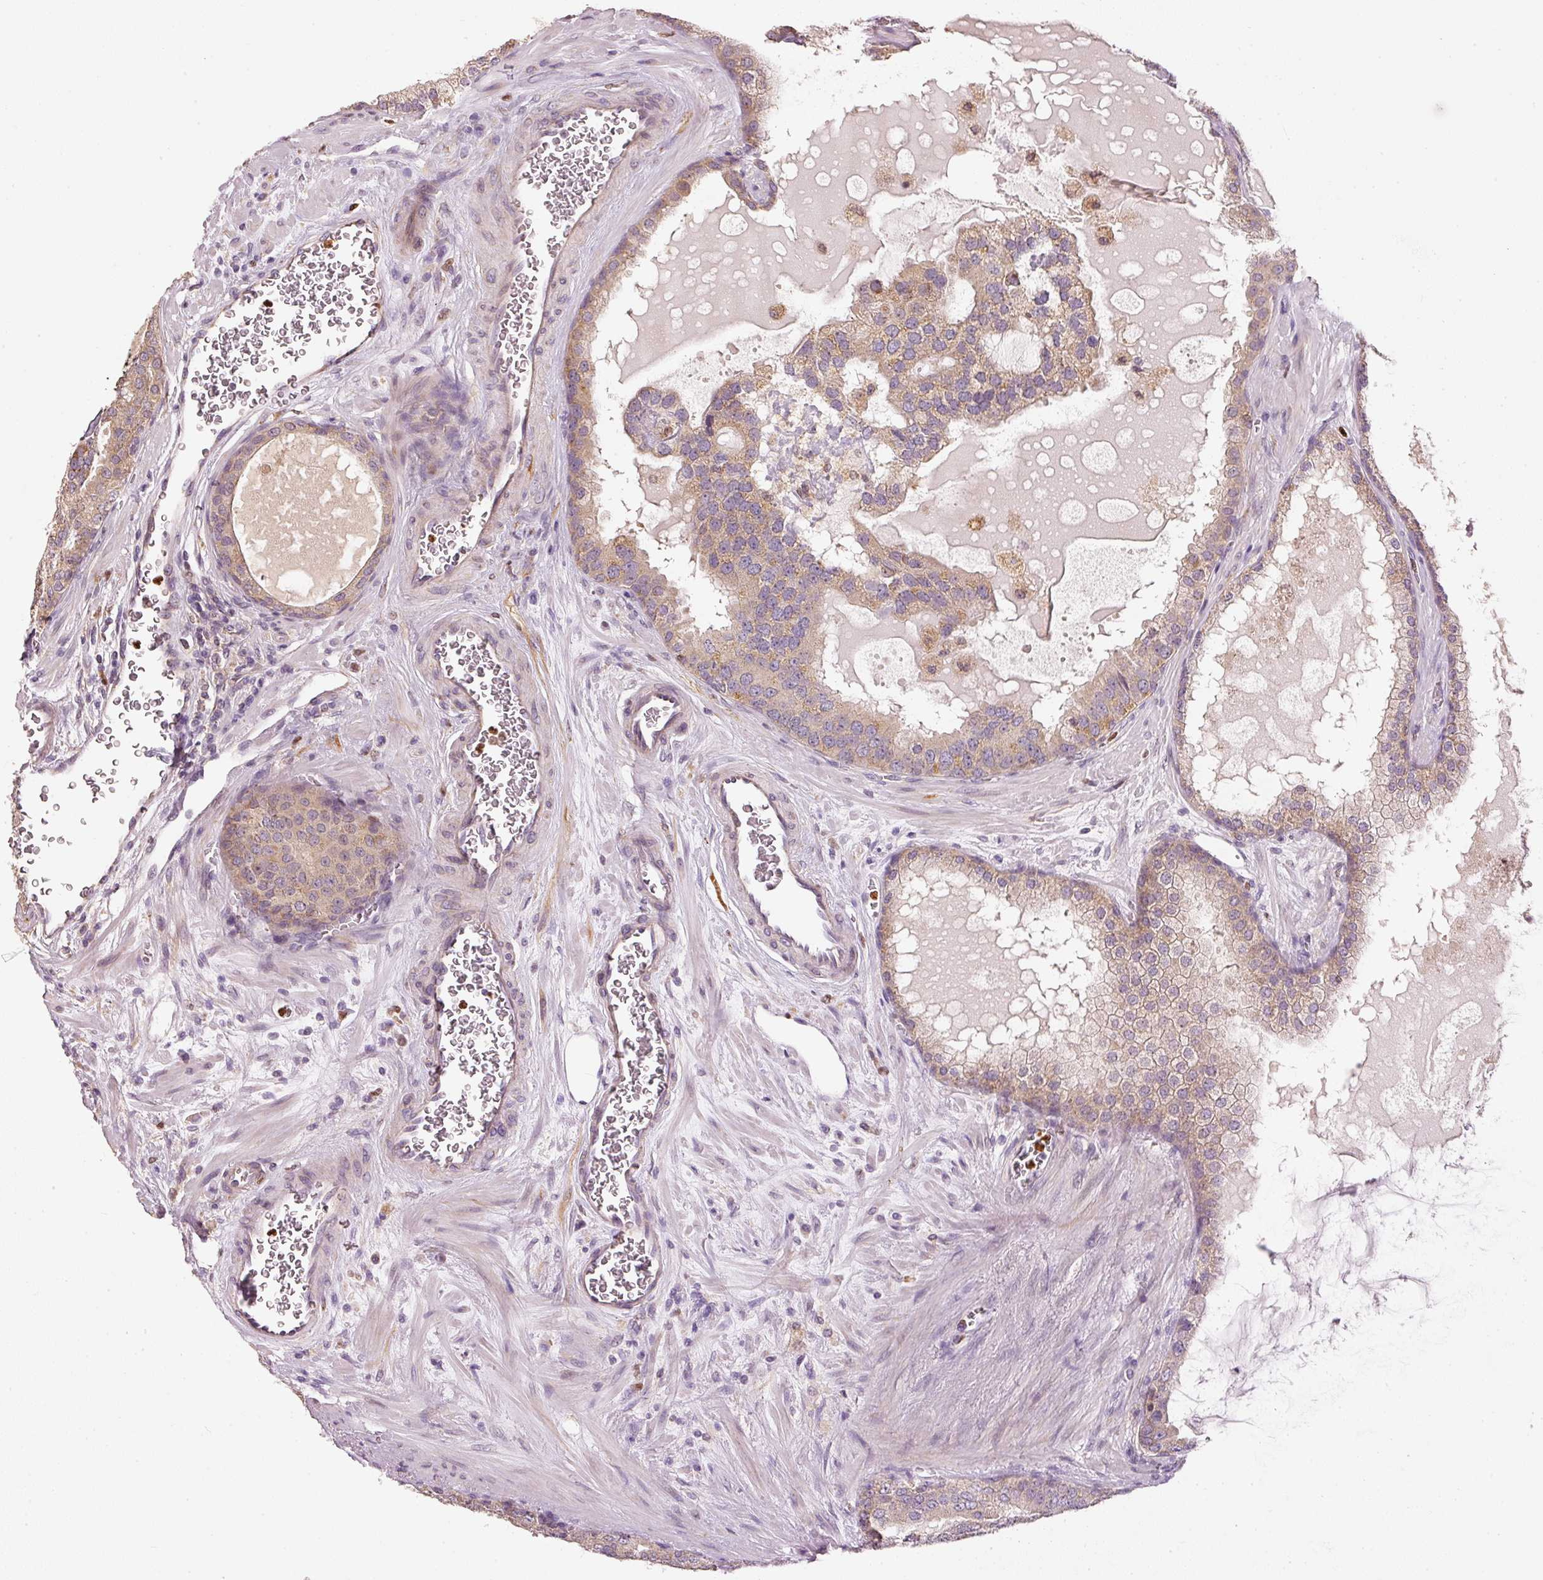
{"staining": {"intensity": "moderate", "quantity": ">75%", "location": "cytoplasmic/membranous"}, "tissue": "prostate cancer", "cell_type": "Tumor cells", "image_type": "cancer", "snomed": [{"axis": "morphology", "description": "Adenocarcinoma, High grade"}, {"axis": "topography", "description": "Prostate"}], "caption": "A micrograph of human prostate high-grade adenocarcinoma stained for a protein exhibits moderate cytoplasmic/membranous brown staining in tumor cells. Using DAB (3,3'-diaminobenzidine) (brown) and hematoxylin (blue) stains, captured at high magnification using brightfield microscopy.", "gene": "MTHFD1L", "patient": {"sex": "male", "age": 55}}